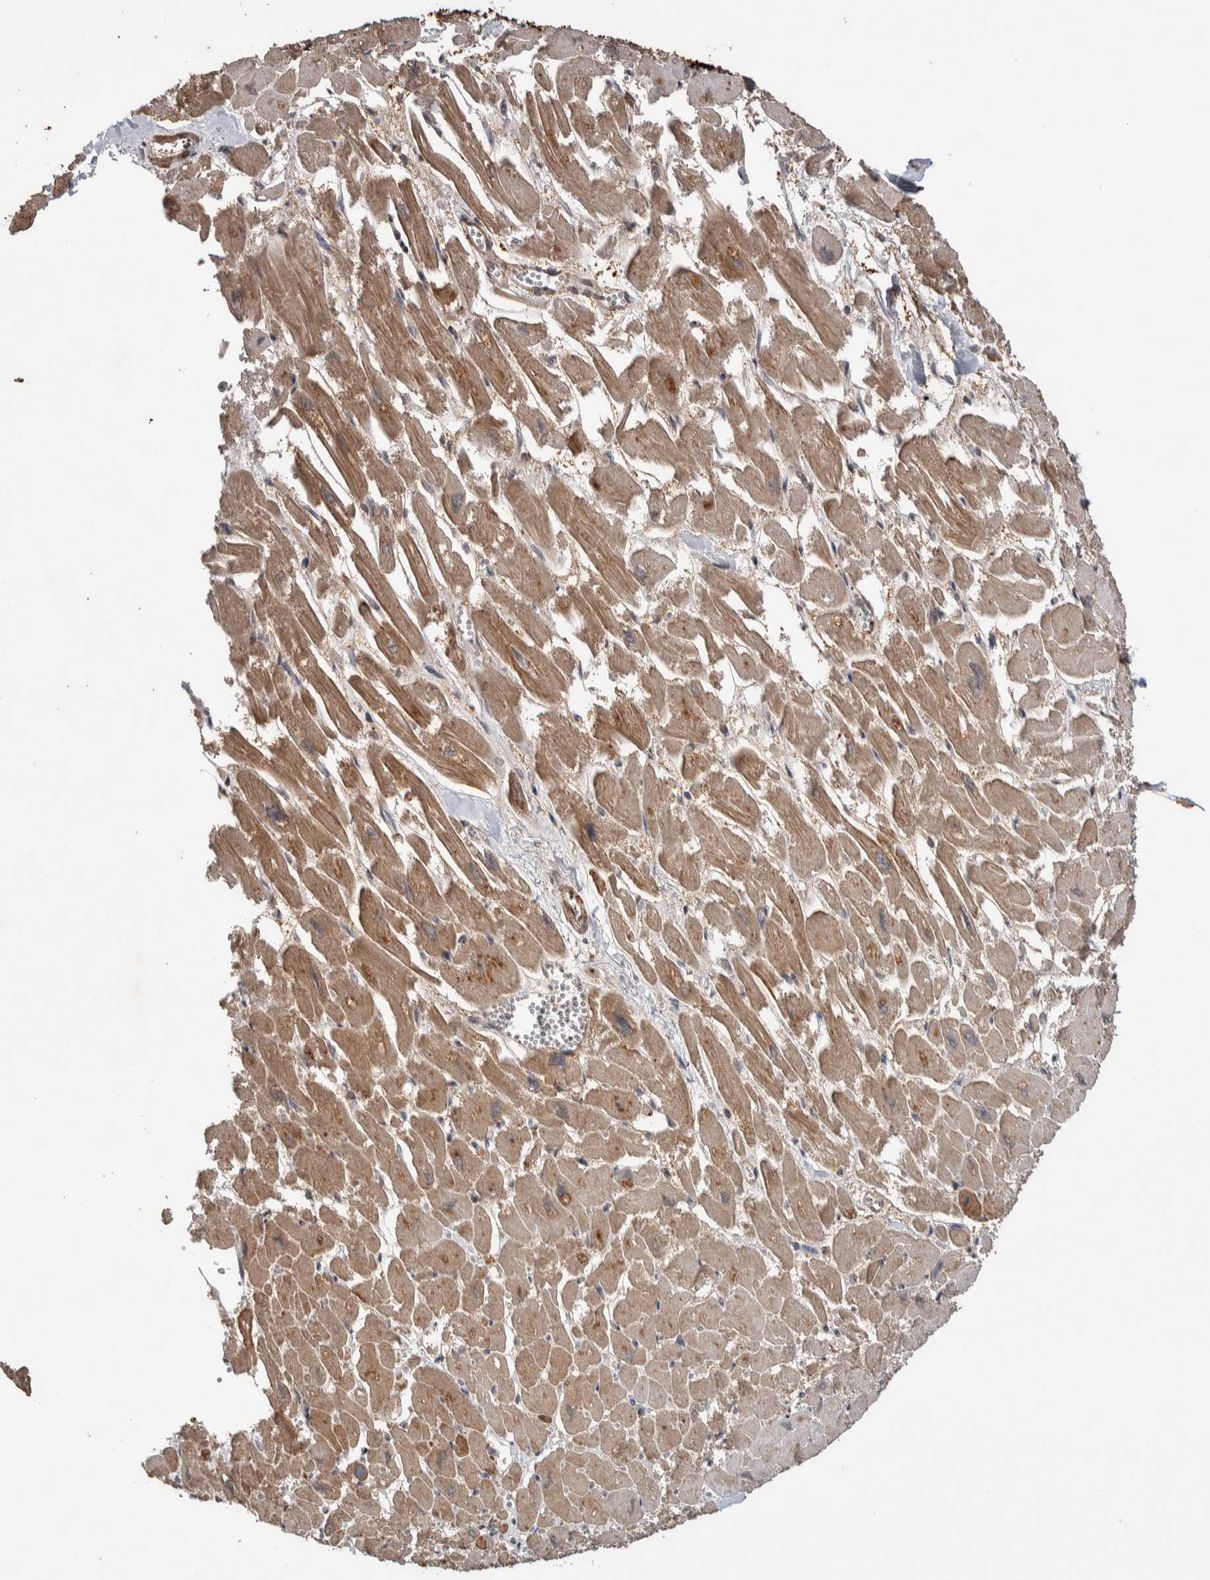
{"staining": {"intensity": "strong", "quantity": ">75%", "location": "cytoplasmic/membranous"}, "tissue": "heart muscle", "cell_type": "Cardiomyocytes", "image_type": "normal", "snomed": [{"axis": "morphology", "description": "Normal tissue, NOS"}, {"axis": "topography", "description": "Heart"}], "caption": "Strong cytoplasmic/membranous expression is seen in approximately >75% of cardiomyocytes in unremarkable heart muscle. (brown staining indicates protein expression, while blue staining denotes nuclei).", "gene": "DVL2", "patient": {"sex": "male", "age": 54}}